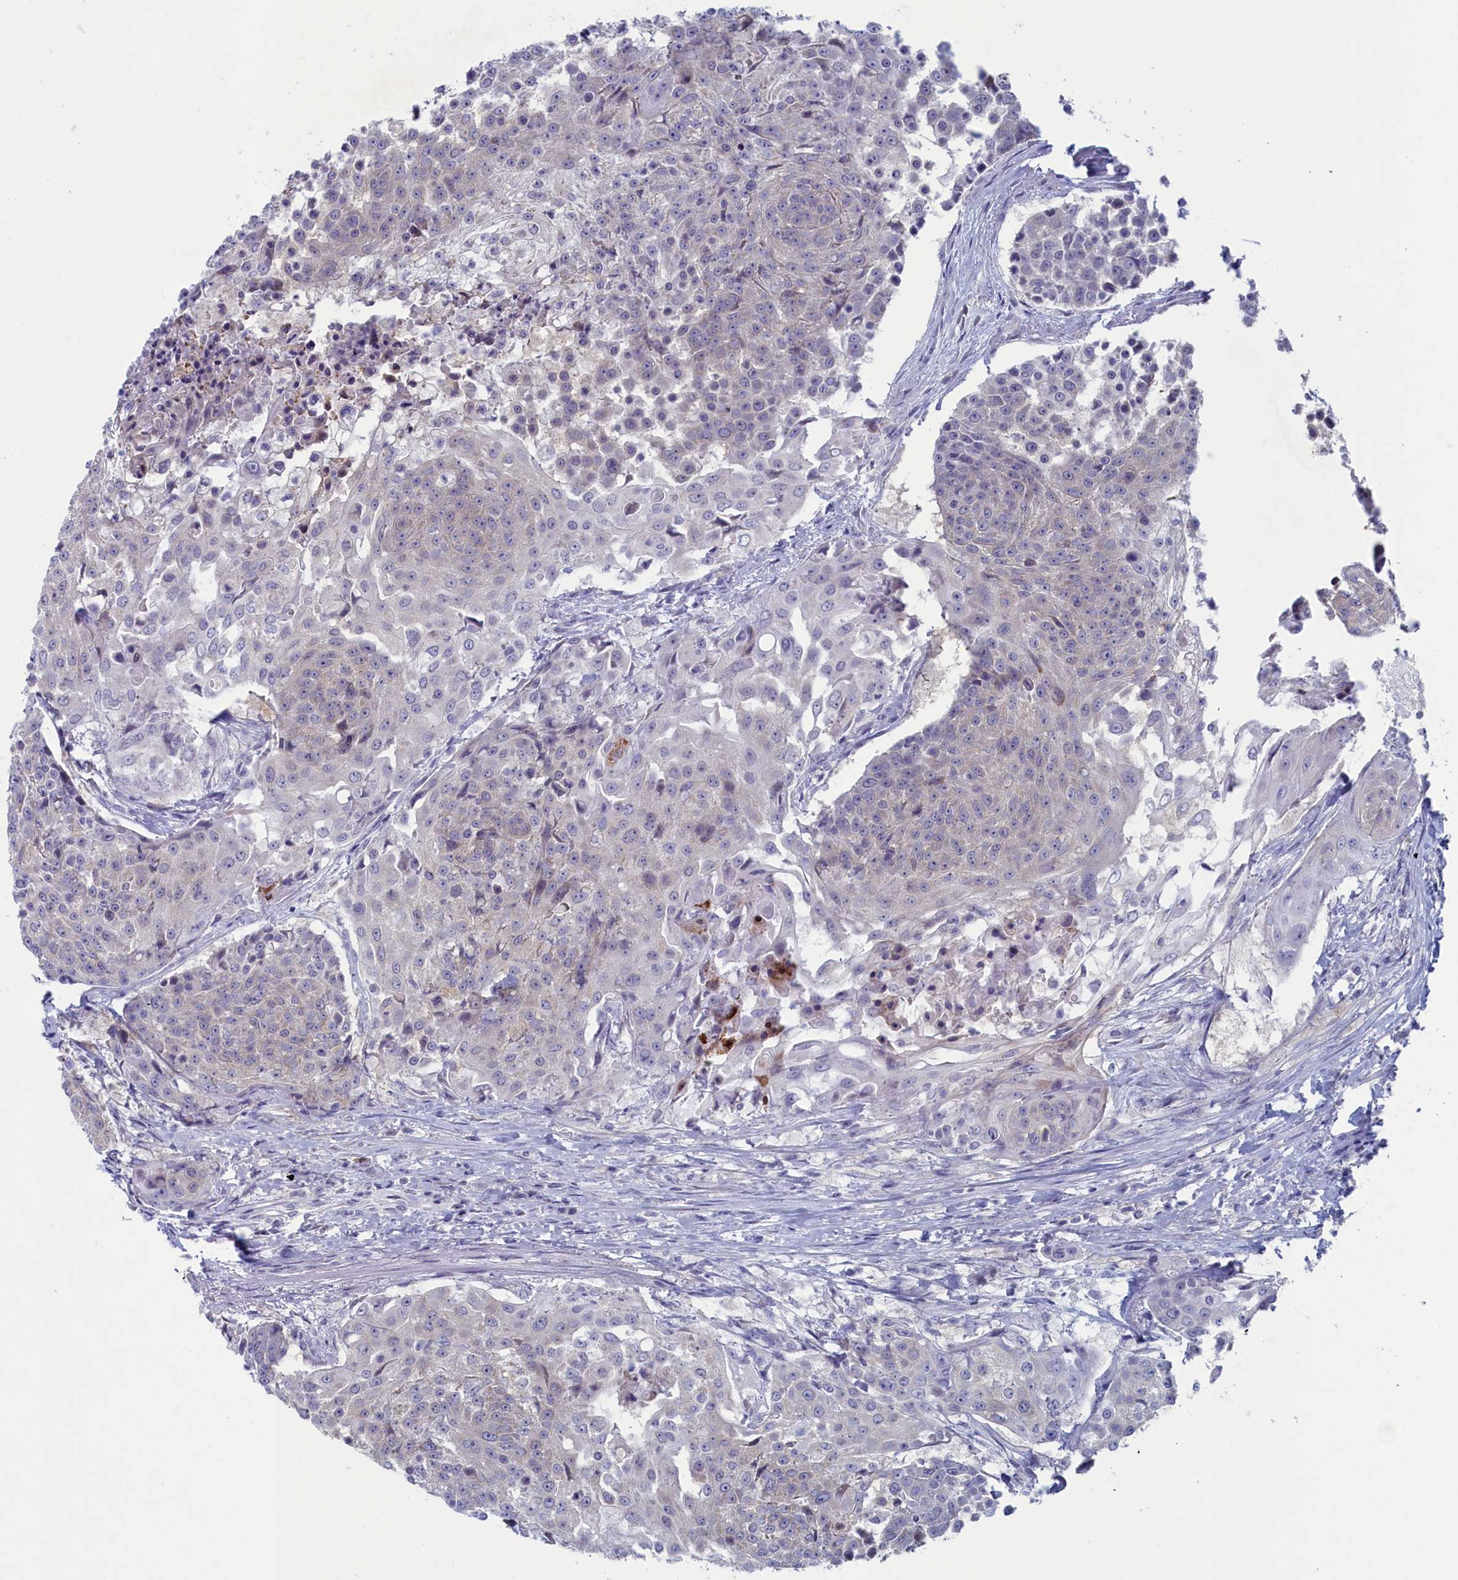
{"staining": {"intensity": "negative", "quantity": "none", "location": "none"}, "tissue": "urothelial cancer", "cell_type": "Tumor cells", "image_type": "cancer", "snomed": [{"axis": "morphology", "description": "Urothelial carcinoma, High grade"}, {"axis": "topography", "description": "Urinary bladder"}], "caption": "This micrograph is of urothelial carcinoma (high-grade) stained with IHC to label a protein in brown with the nuclei are counter-stained blue. There is no expression in tumor cells.", "gene": "WDR76", "patient": {"sex": "female", "age": 63}}